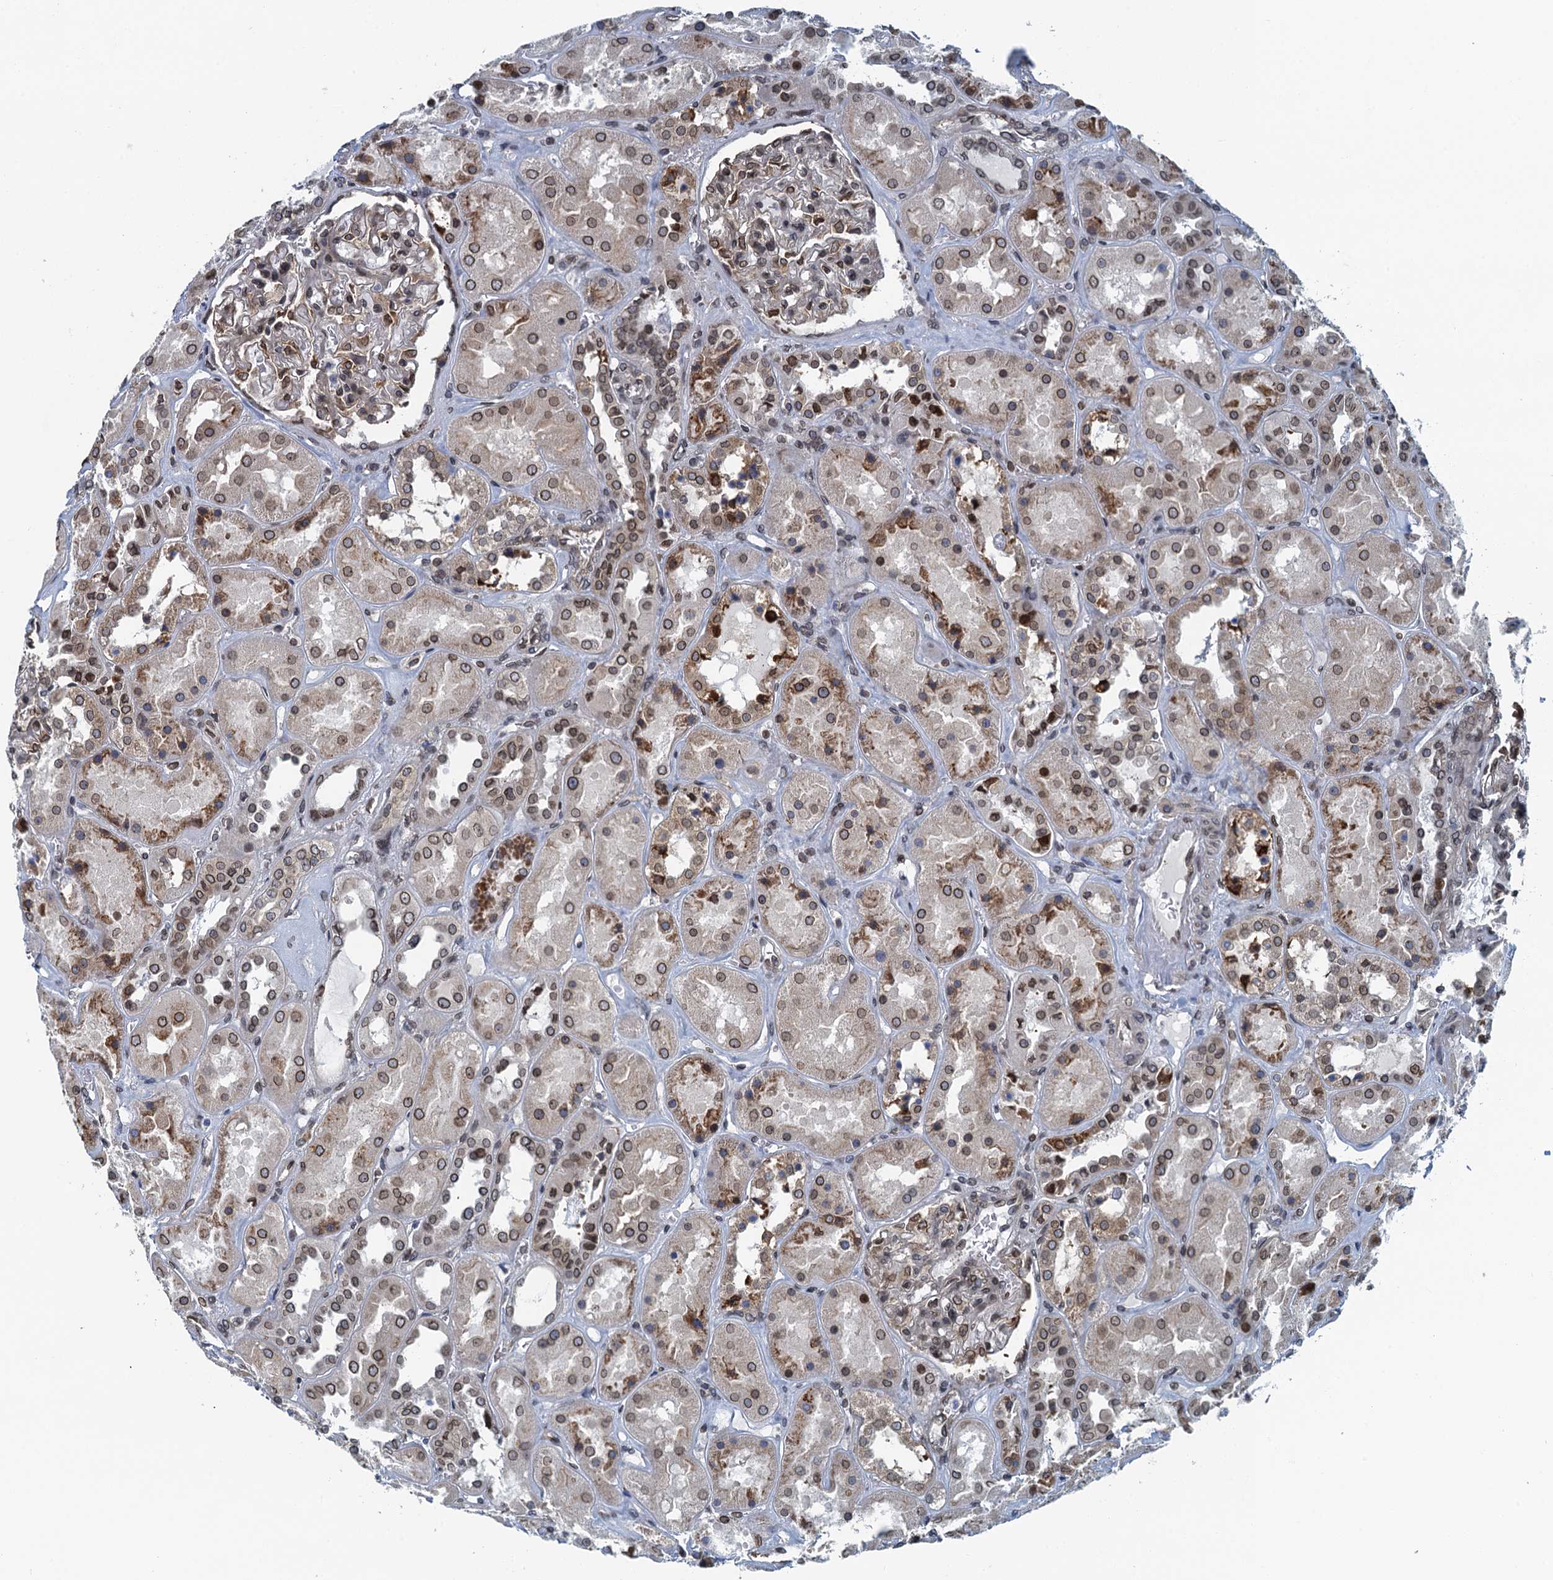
{"staining": {"intensity": "moderate", "quantity": "<25%", "location": "cytoplasmic/membranous,nuclear"}, "tissue": "kidney", "cell_type": "Cells in glomeruli", "image_type": "normal", "snomed": [{"axis": "morphology", "description": "Normal tissue, NOS"}, {"axis": "topography", "description": "Kidney"}], "caption": "A high-resolution photomicrograph shows IHC staining of unremarkable kidney, which exhibits moderate cytoplasmic/membranous,nuclear staining in about <25% of cells in glomeruli.", "gene": "CCDC34", "patient": {"sex": "male", "age": 70}}